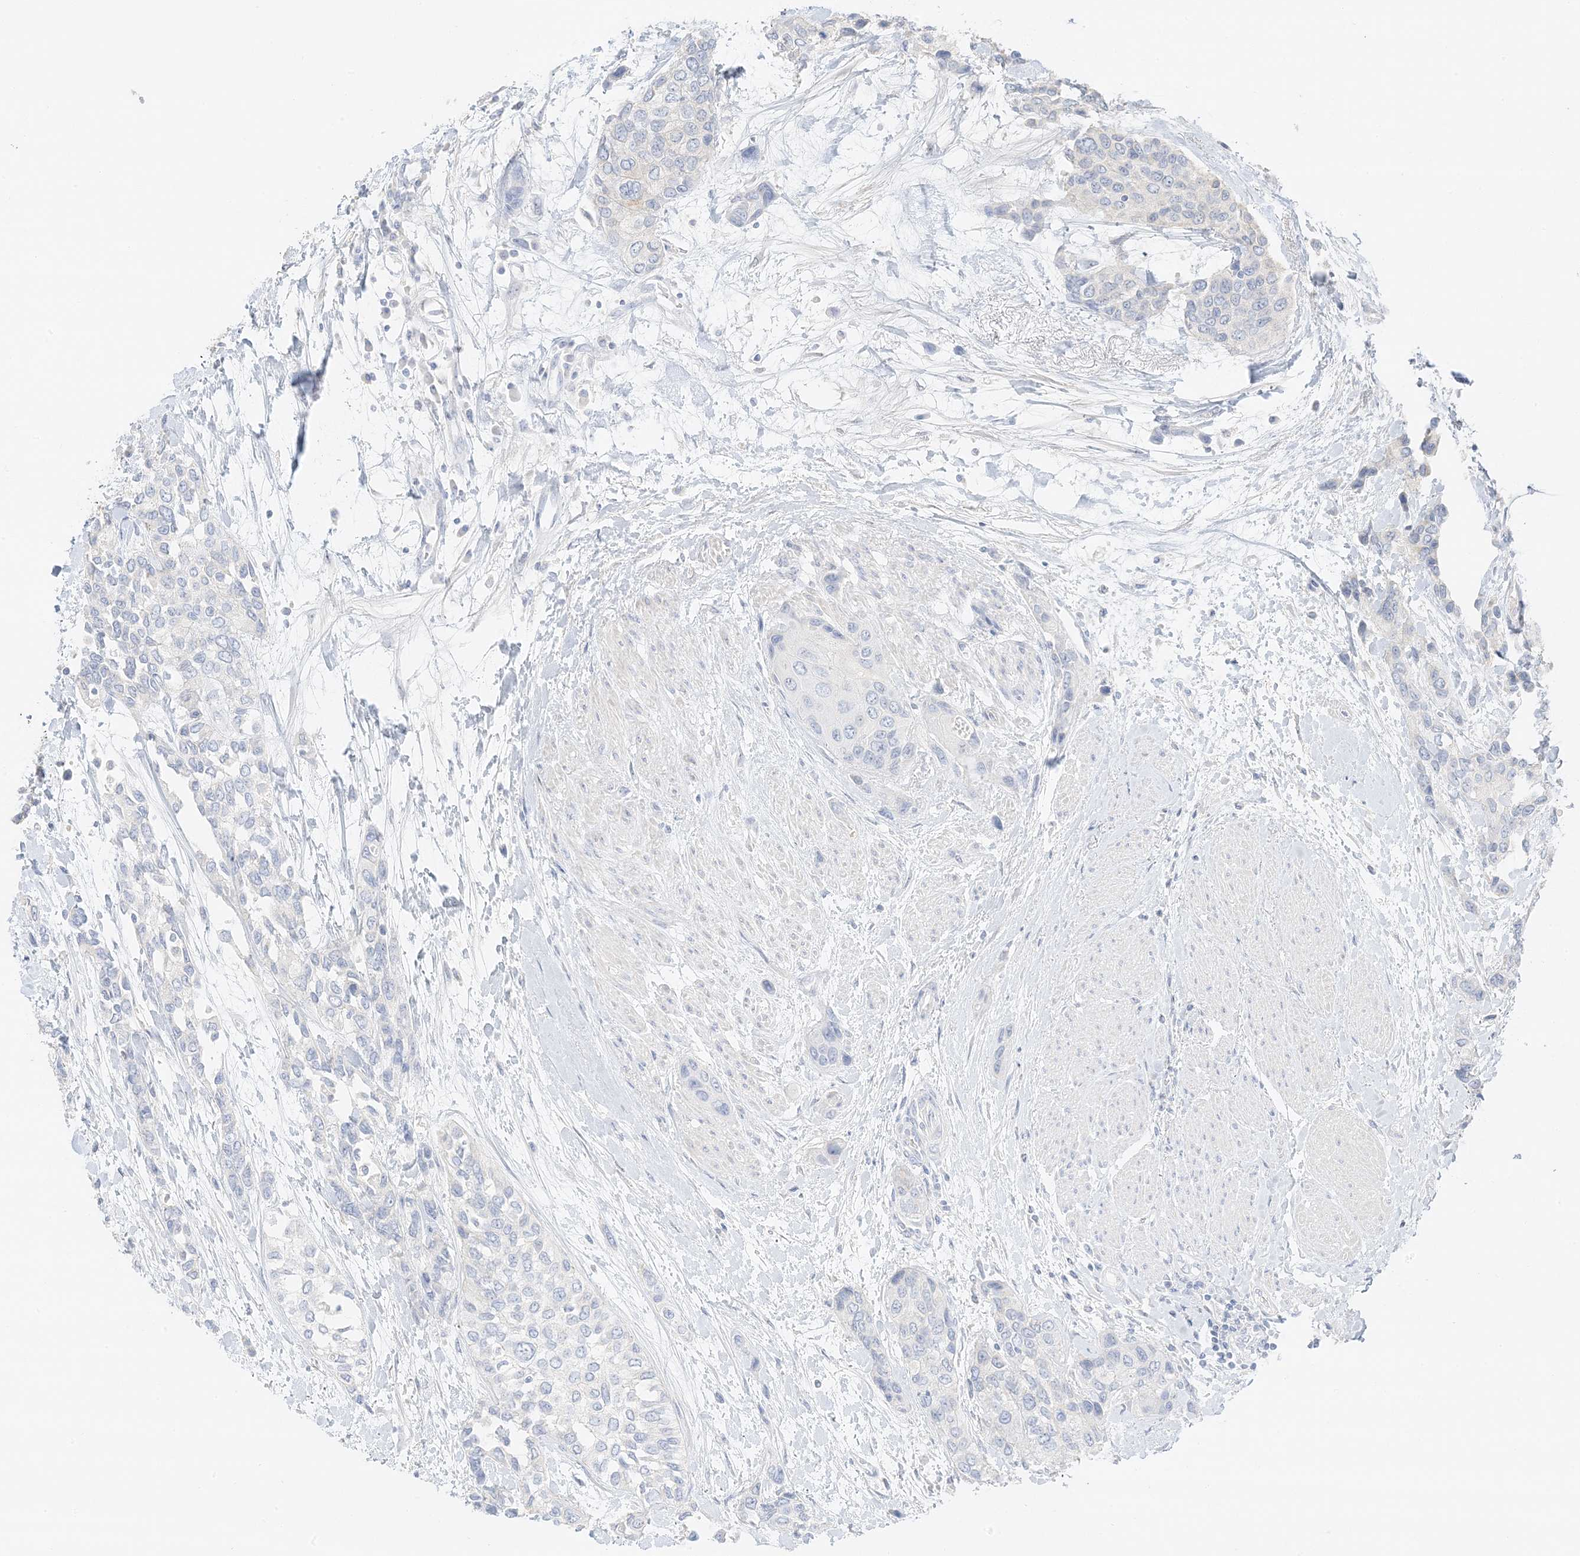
{"staining": {"intensity": "negative", "quantity": "none", "location": "none"}, "tissue": "urothelial cancer", "cell_type": "Tumor cells", "image_type": "cancer", "snomed": [{"axis": "morphology", "description": "Normal tissue, NOS"}, {"axis": "morphology", "description": "Urothelial carcinoma, High grade"}, {"axis": "topography", "description": "Vascular tissue"}, {"axis": "topography", "description": "Urinary bladder"}], "caption": "An IHC image of urothelial carcinoma (high-grade) is shown. There is no staining in tumor cells of urothelial carcinoma (high-grade).", "gene": "ZBTB41", "patient": {"sex": "female", "age": 56}}